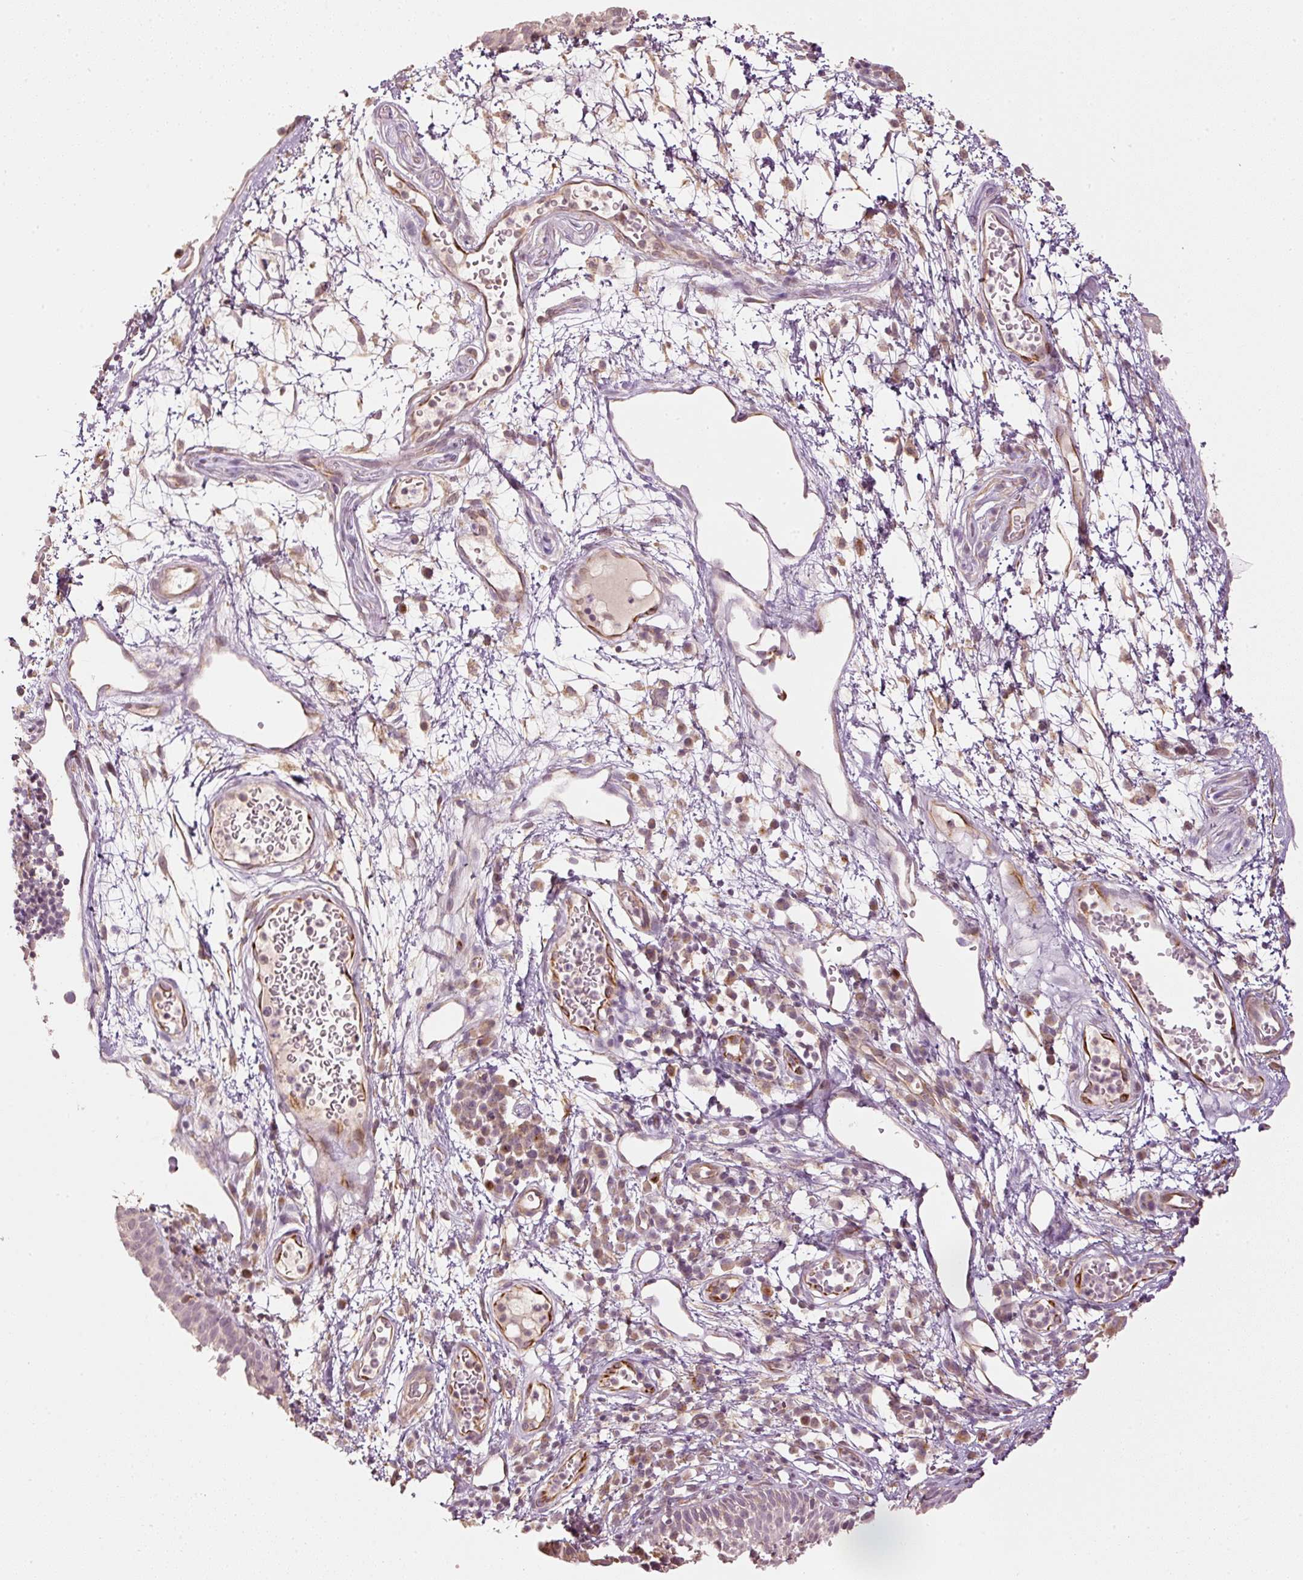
{"staining": {"intensity": "weak", "quantity": "25%-75%", "location": "cytoplasmic/membranous,nuclear"}, "tissue": "nasopharynx", "cell_type": "Respiratory epithelial cells", "image_type": "normal", "snomed": [{"axis": "morphology", "description": "Normal tissue, NOS"}, {"axis": "topography", "description": "Lymph node"}, {"axis": "topography", "description": "Cartilage tissue"}, {"axis": "topography", "description": "Nasopharynx"}], "caption": "Immunohistochemistry (IHC) histopathology image of benign nasopharynx: human nasopharynx stained using immunohistochemistry reveals low levels of weak protein expression localized specifically in the cytoplasmic/membranous,nuclear of respiratory epithelial cells, appearing as a cytoplasmic/membranous,nuclear brown color.", "gene": "CDC20B", "patient": {"sex": "male", "age": 63}}